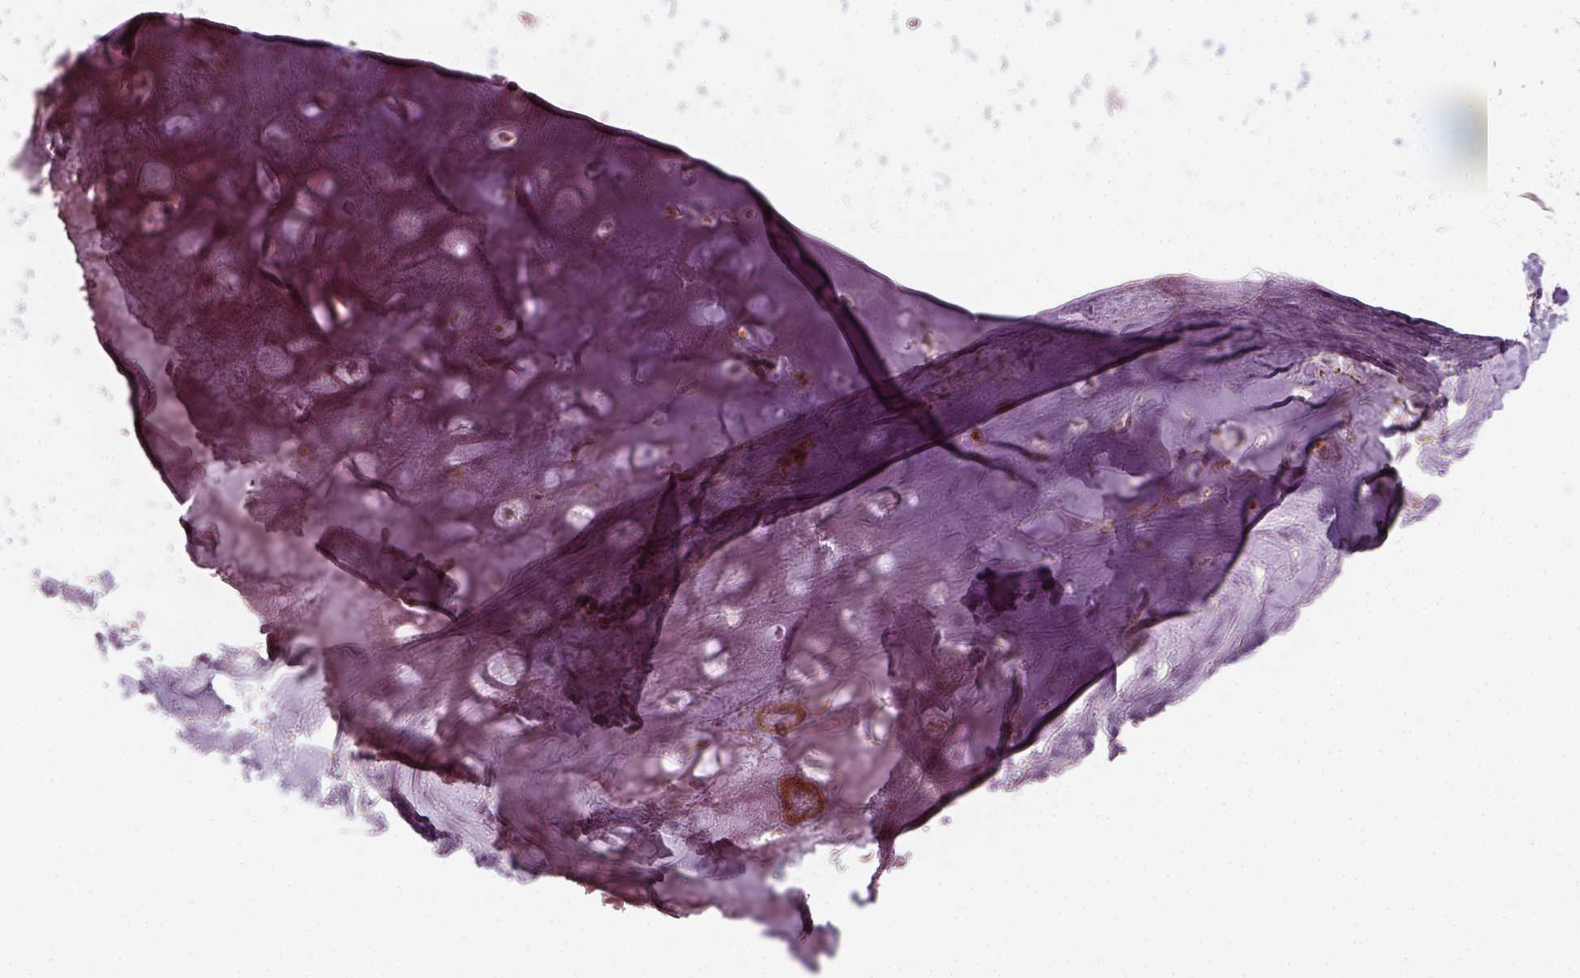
{"staining": {"intensity": "negative", "quantity": "none", "location": "none"}, "tissue": "adipose tissue", "cell_type": "Adipocytes", "image_type": "normal", "snomed": [{"axis": "morphology", "description": "Normal tissue, NOS"}, {"axis": "topography", "description": "Cartilage tissue"}], "caption": "IHC photomicrograph of normal adipose tissue: adipose tissue stained with DAB displays no significant protein positivity in adipocytes. (IHC, brightfield microscopy, high magnification).", "gene": "NPTN", "patient": {"sex": "male", "age": 57}}